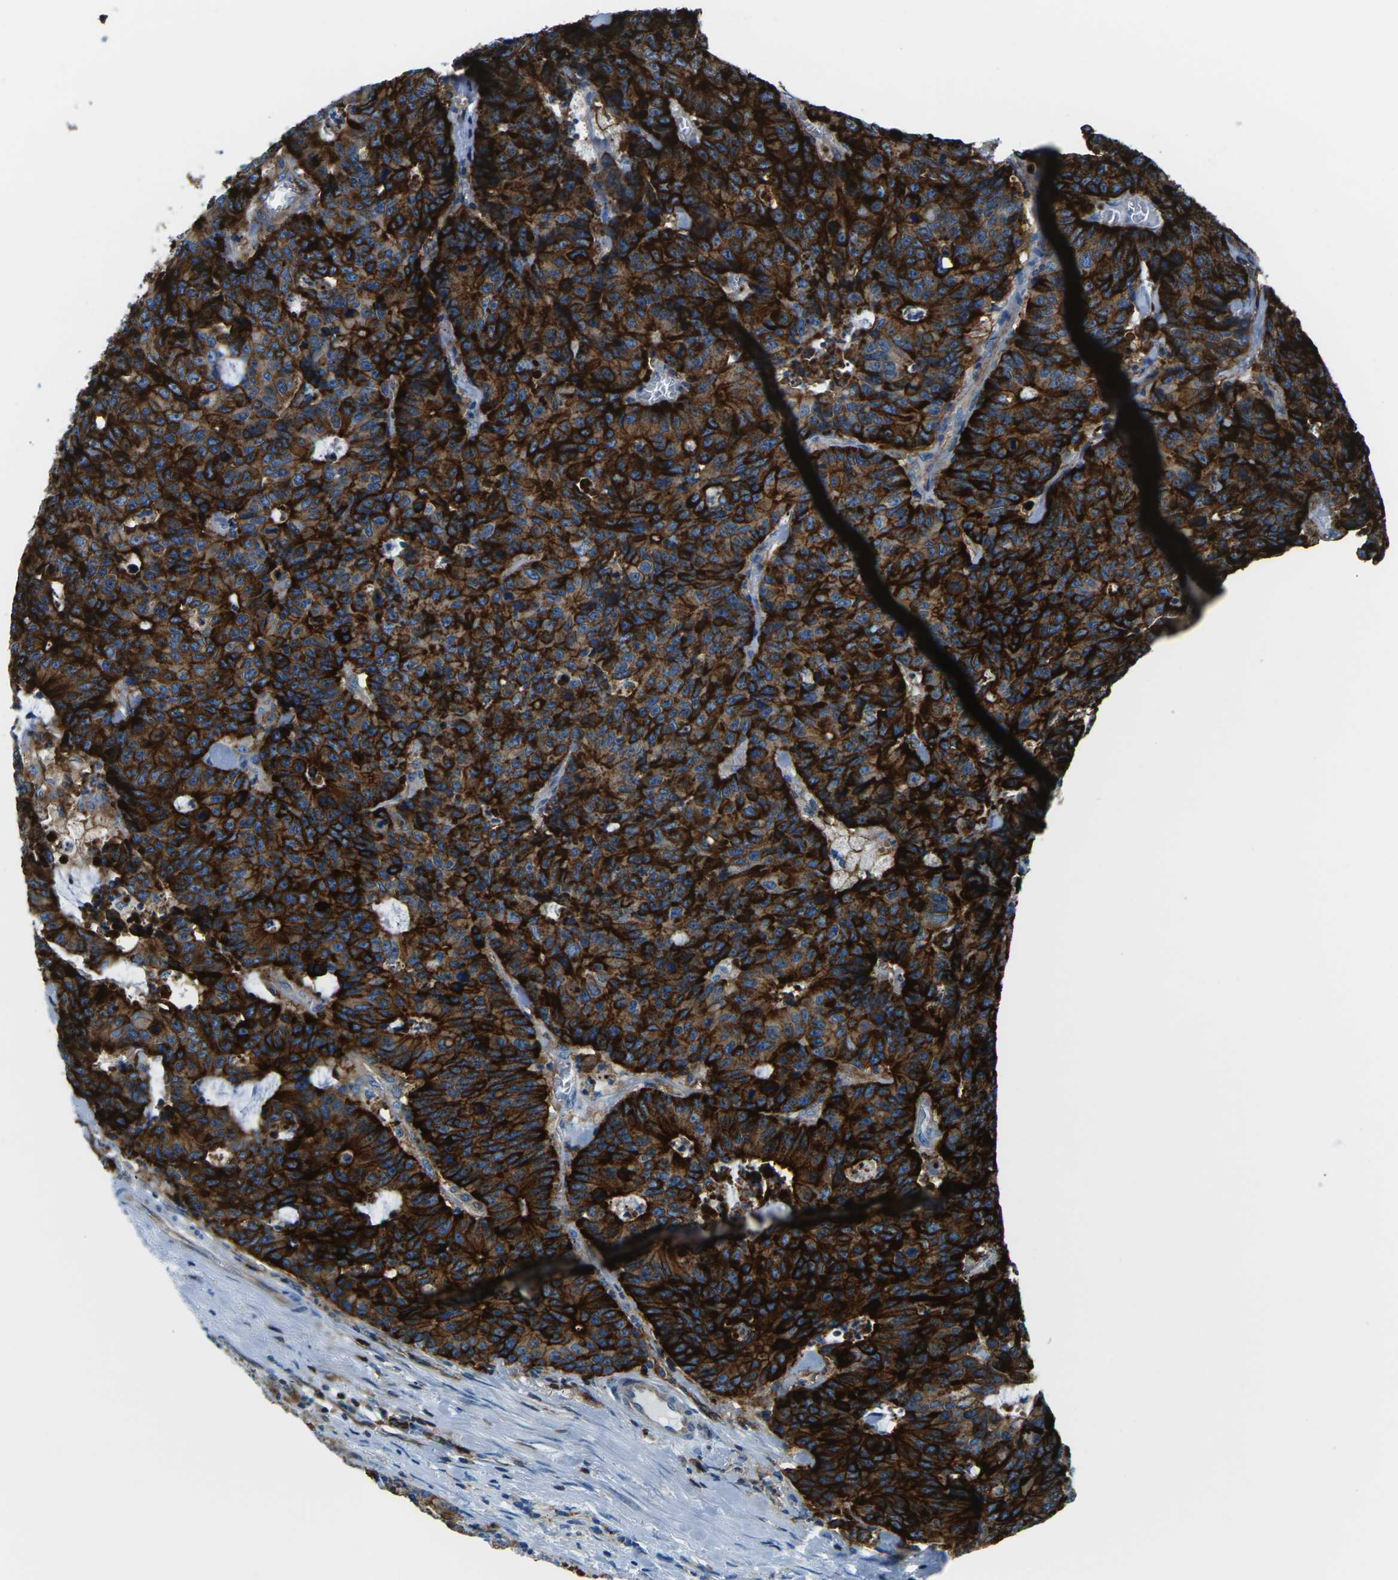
{"staining": {"intensity": "strong", "quantity": ">75%", "location": "cytoplasmic/membranous"}, "tissue": "colorectal cancer", "cell_type": "Tumor cells", "image_type": "cancer", "snomed": [{"axis": "morphology", "description": "Adenocarcinoma, NOS"}, {"axis": "topography", "description": "Colon"}], "caption": "A brown stain highlights strong cytoplasmic/membranous positivity of a protein in colorectal cancer tumor cells.", "gene": "SOCS4", "patient": {"sex": "female", "age": 86}}